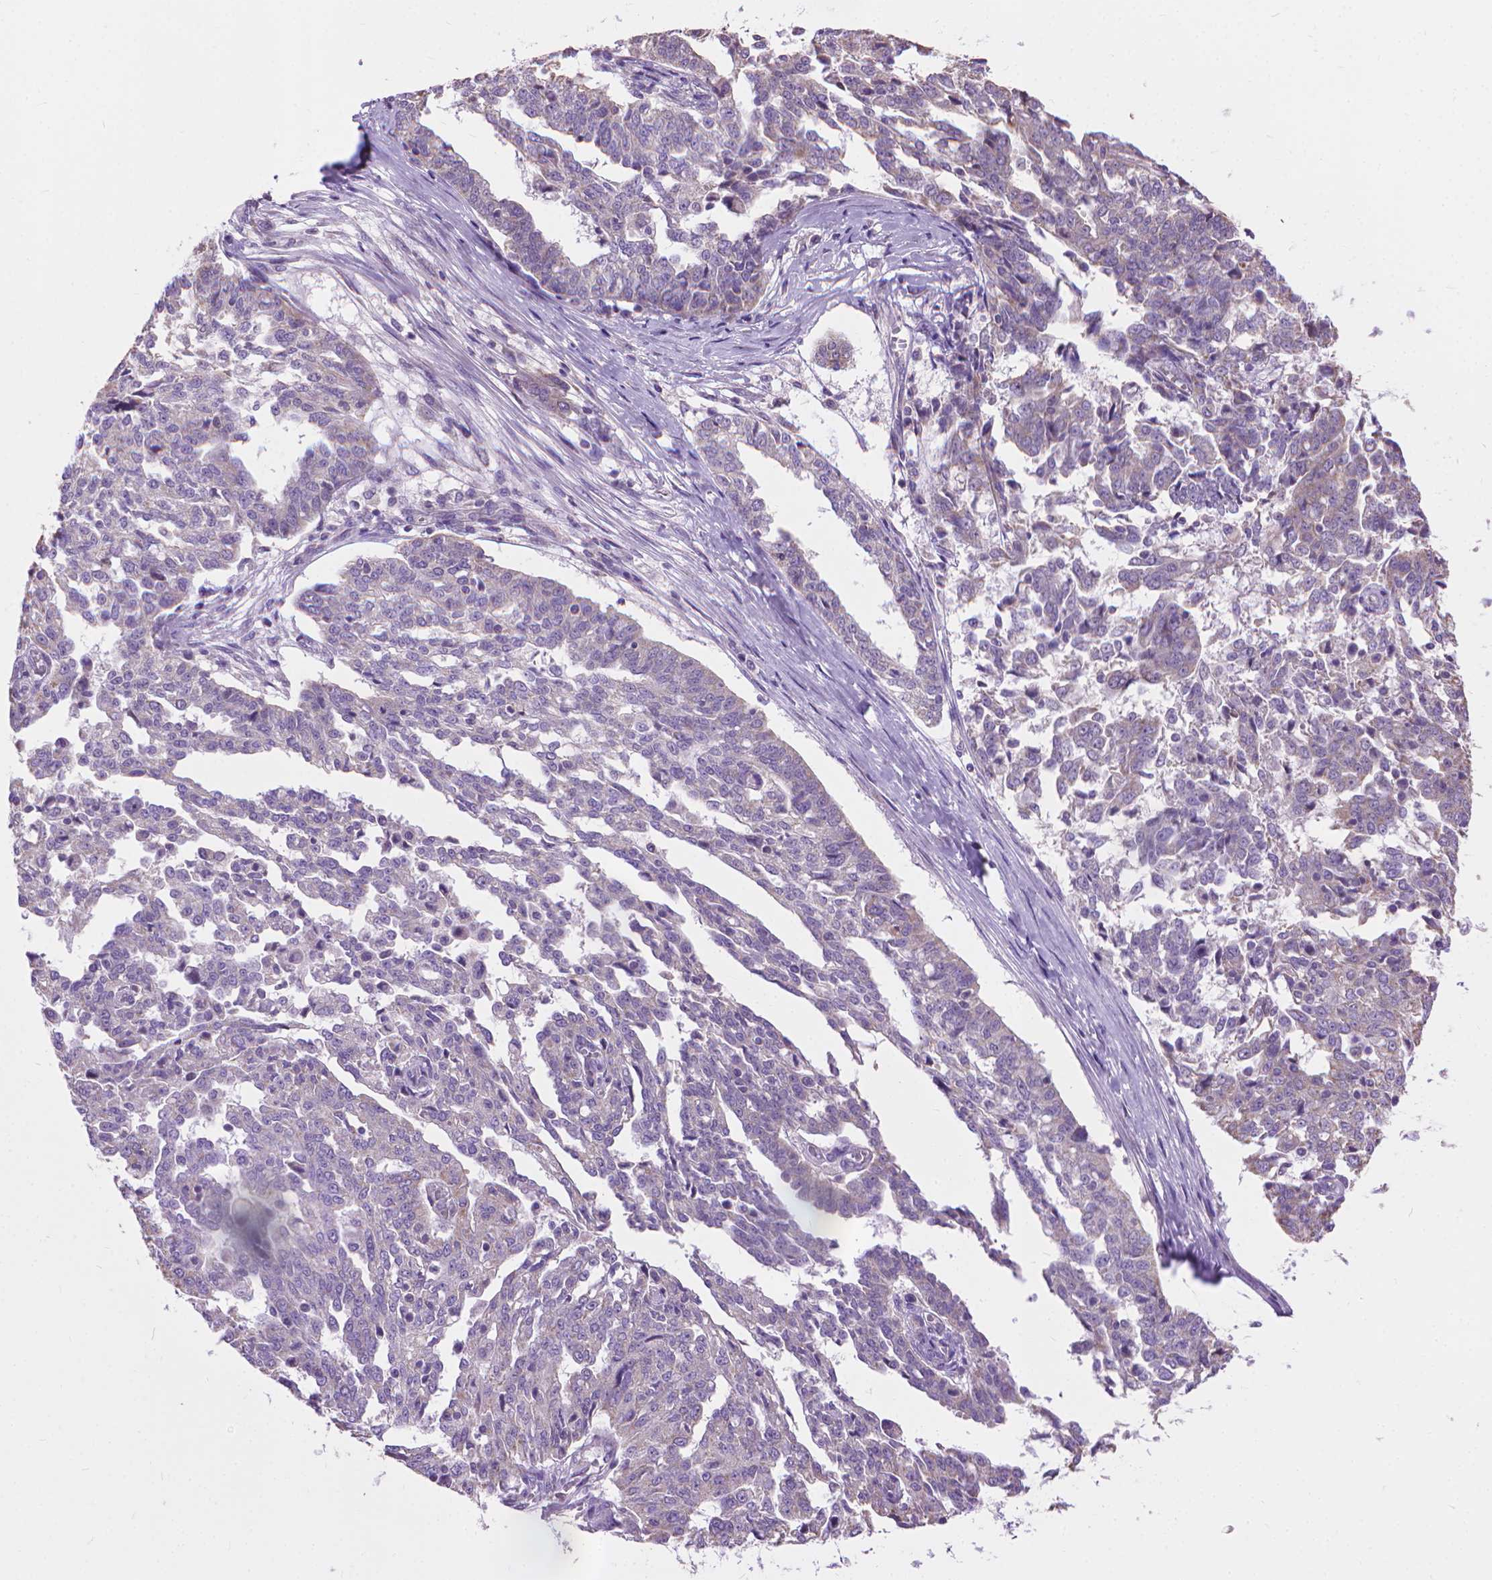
{"staining": {"intensity": "weak", "quantity": "<25%", "location": "cytoplasmic/membranous"}, "tissue": "ovarian cancer", "cell_type": "Tumor cells", "image_type": "cancer", "snomed": [{"axis": "morphology", "description": "Cystadenocarcinoma, serous, NOS"}, {"axis": "topography", "description": "Ovary"}], "caption": "The histopathology image reveals no significant staining in tumor cells of ovarian serous cystadenocarcinoma. (DAB (3,3'-diaminobenzidine) immunohistochemistry (IHC) with hematoxylin counter stain).", "gene": "SYN1", "patient": {"sex": "female", "age": 67}}